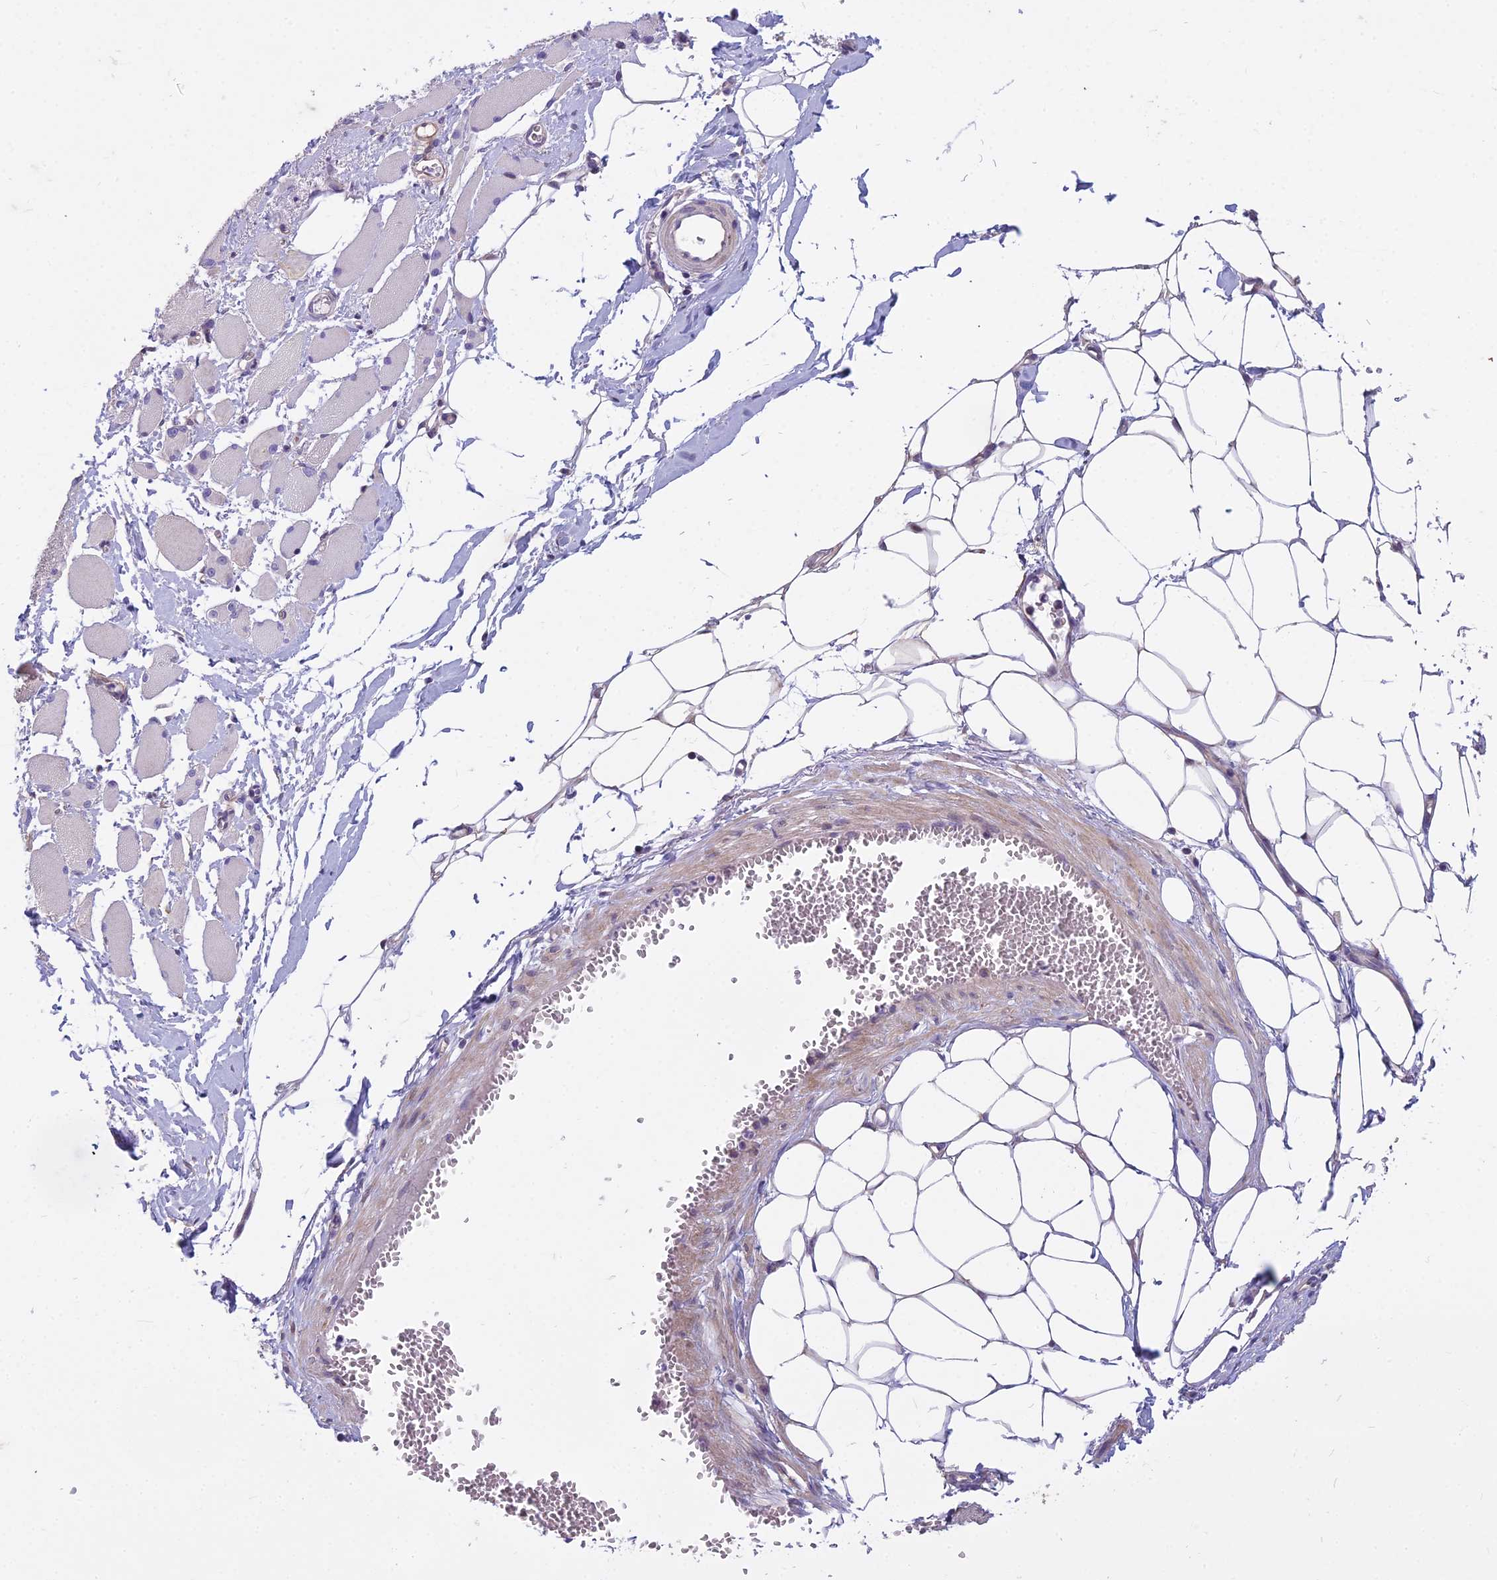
{"staining": {"intensity": "weak", "quantity": "<25%", "location": "cytoplasmic/membranous"}, "tissue": "skeletal muscle", "cell_type": "Myocytes", "image_type": "normal", "snomed": [{"axis": "morphology", "description": "Normal tissue, NOS"}, {"axis": "morphology", "description": "Basal cell carcinoma"}, {"axis": "topography", "description": "Skeletal muscle"}], "caption": "Immunohistochemical staining of benign skeletal muscle exhibits no significant expression in myocytes.", "gene": "DUS2", "patient": {"sex": "female", "age": 64}}